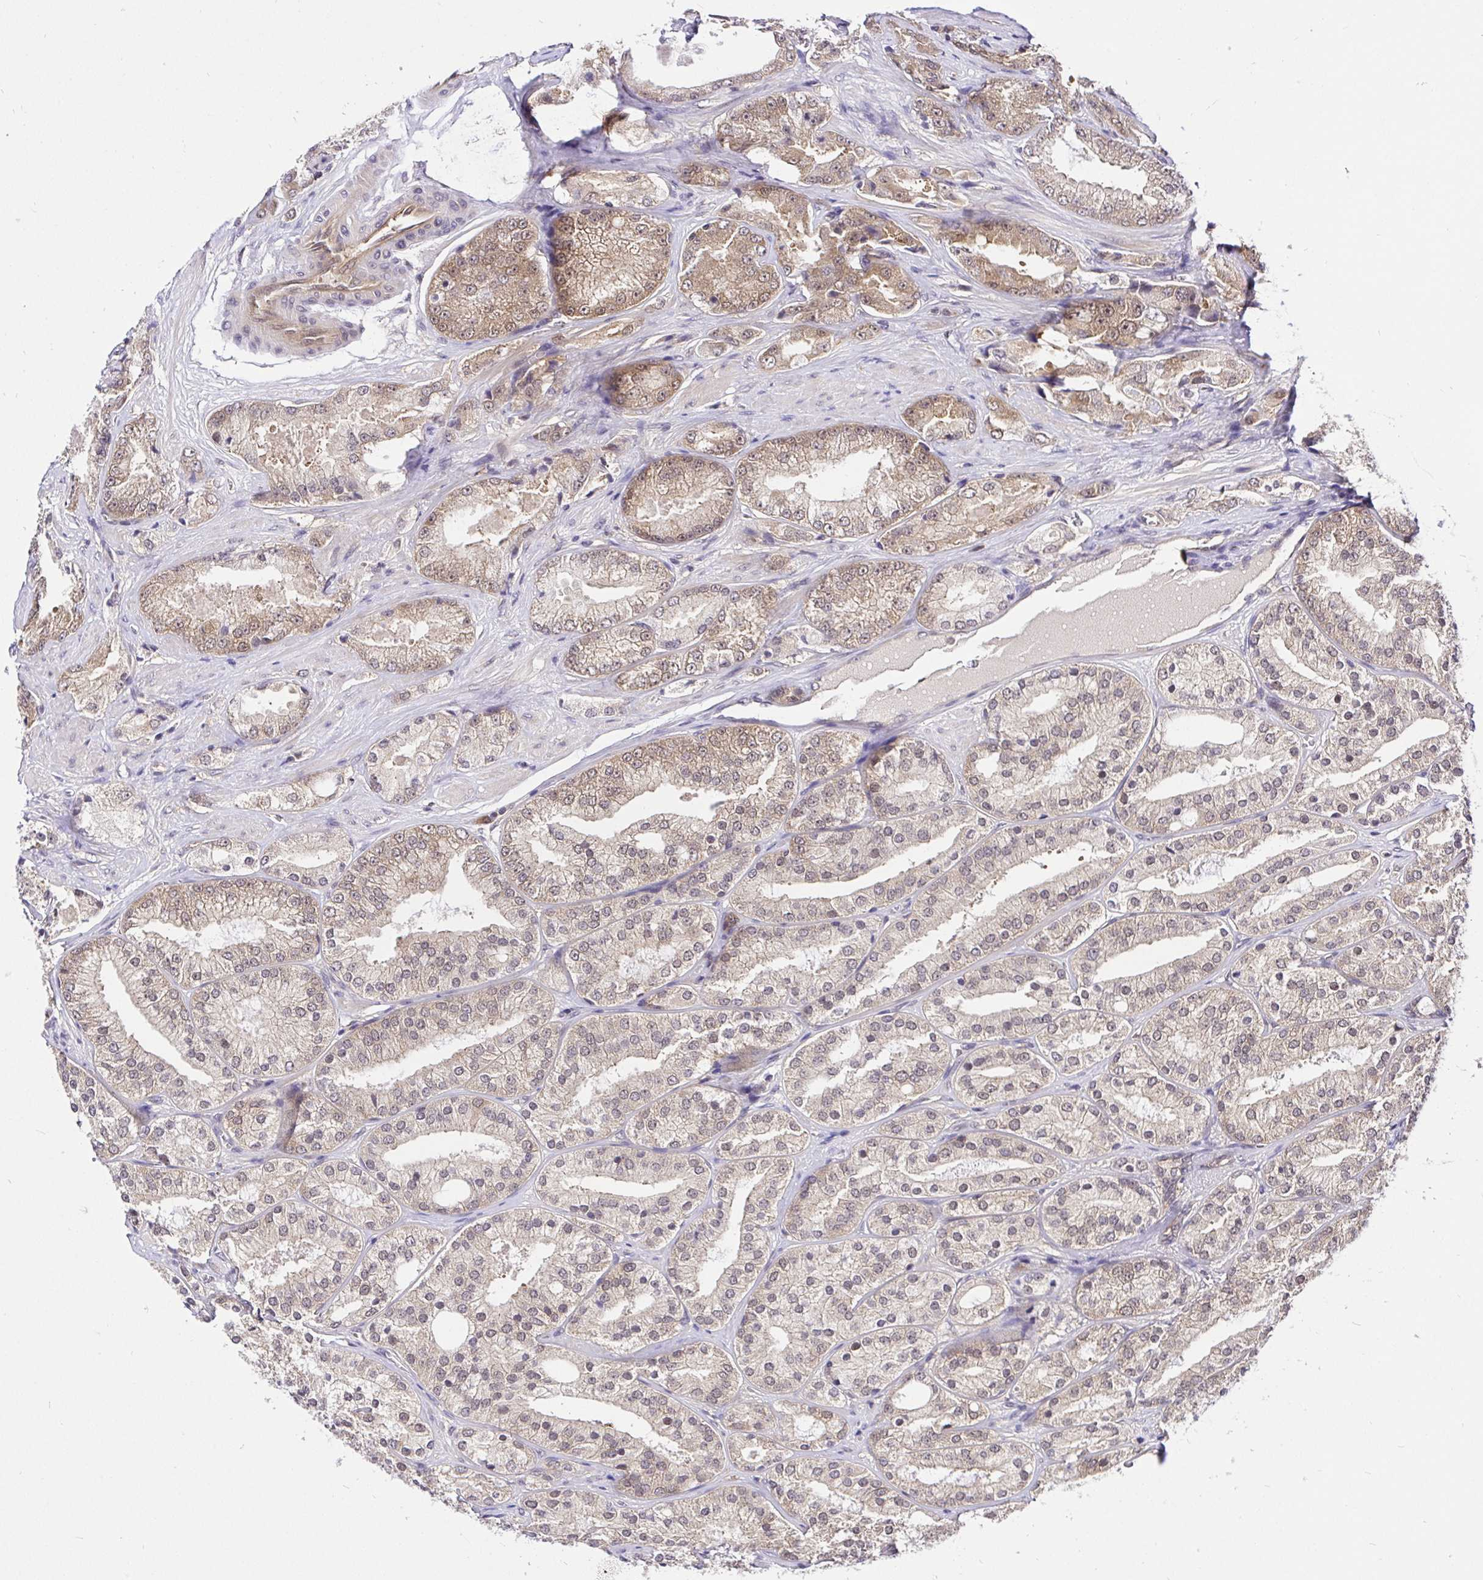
{"staining": {"intensity": "moderate", "quantity": "25%-75%", "location": "cytoplasmic/membranous"}, "tissue": "prostate cancer", "cell_type": "Tumor cells", "image_type": "cancer", "snomed": [{"axis": "morphology", "description": "Adenocarcinoma, High grade"}, {"axis": "topography", "description": "Prostate"}], "caption": "IHC (DAB) staining of prostate cancer (high-grade adenocarcinoma) exhibits moderate cytoplasmic/membranous protein staining in approximately 25%-75% of tumor cells.", "gene": "UBE2M", "patient": {"sex": "male", "age": 68}}